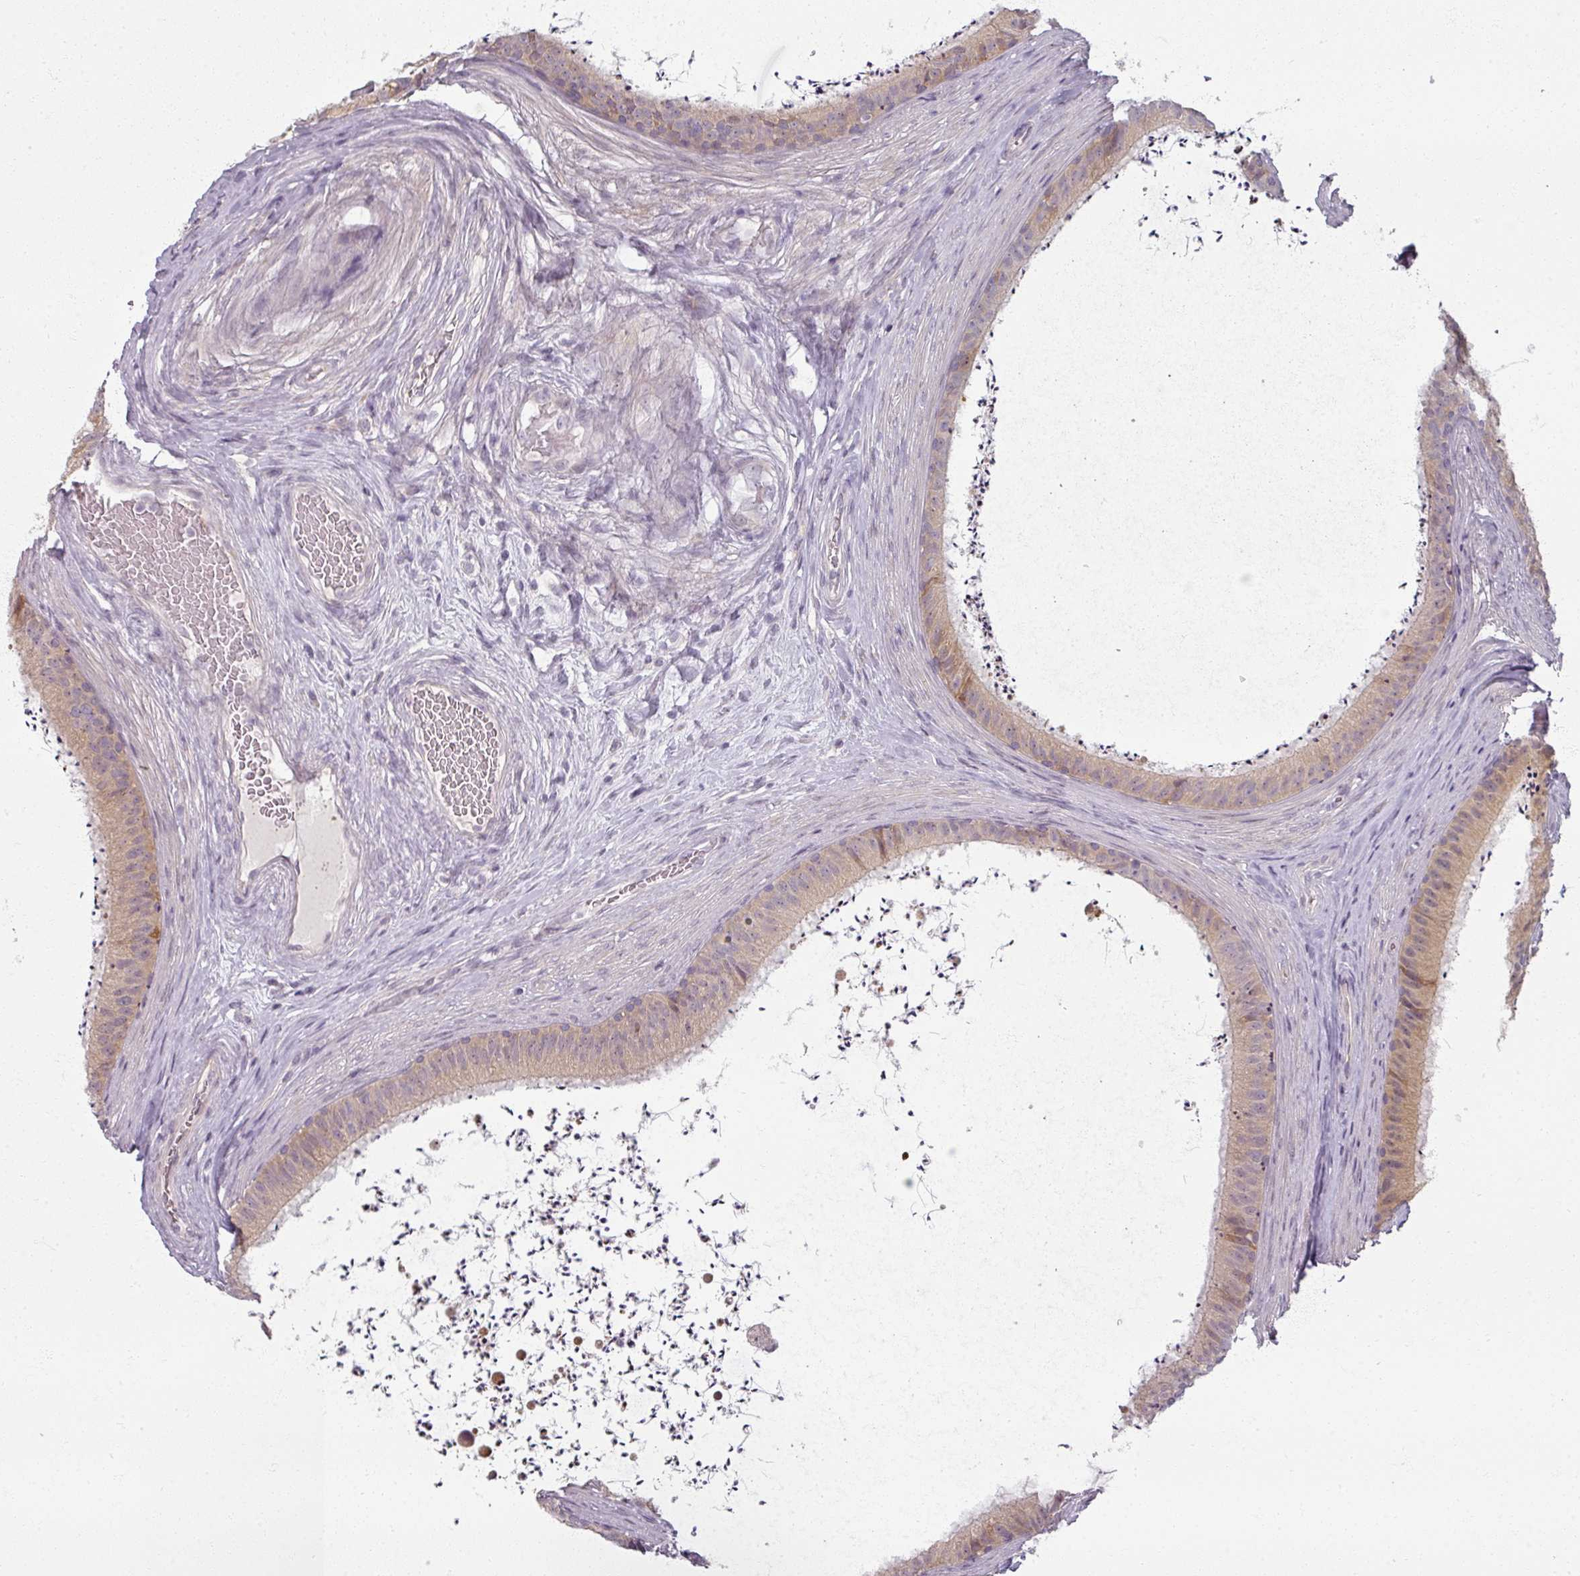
{"staining": {"intensity": "weak", "quantity": "25%-75%", "location": "cytoplasmic/membranous,nuclear"}, "tissue": "epididymis", "cell_type": "Glandular cells", "image_type": "normal", "snomed": [{"axis": "morphology", "description": "Normal tissue, NOS"}, {"axis": "topography", "description": "Testis"}, {"axis": "topography", "description": "Epididymis"}], "caption": "Epididymis stained for a protein displays weak cytoplasmic/membranous,nuclear positivity in glandular cells.", "gene": "MYMK", "patient": {"sex": "male", "age": 41}}